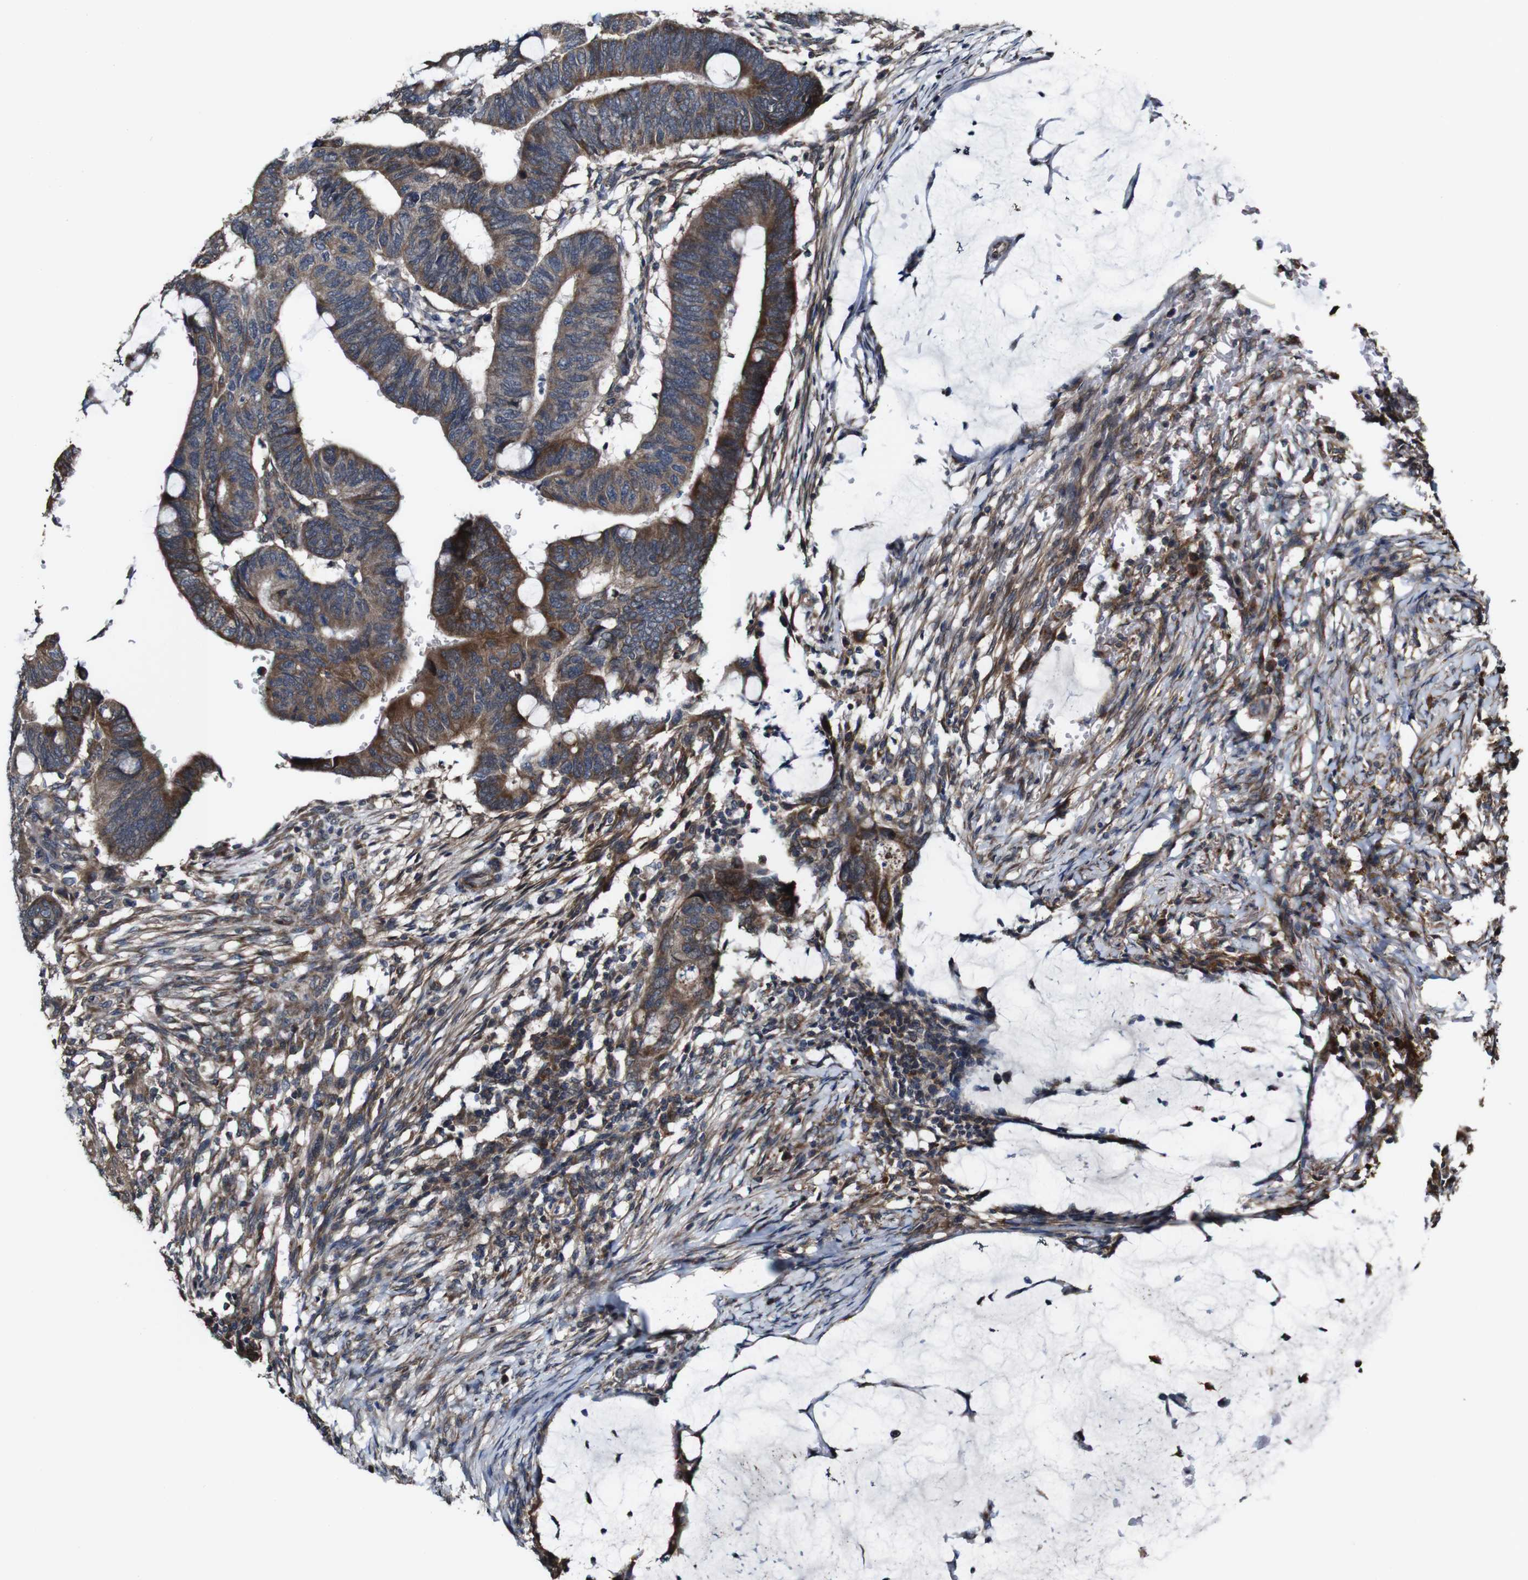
{"staining": {"intensity": "strong", "quantity": "25%-75%", "location": "cytoplasmic/membranous"}, "tissue": "colorectal cancer", "cell_type": "Tumor cells", "image_type": "cancer", "snomed": [{"axis": "morphology", "description": "Normal tissue, NOS"}, {"axis": "morphology", "description": "Adenocarcinoma, NOS"}, {"axis": "topography", "description": "Rectum"}, {"axis": "topography", "description": "Peripheral nerve tissue"}], "caption": "The image displays staining of colorectal cancer (adenocarcinoma), revealing strong cytoplasmic/membranous protein expression (brown color) within tumor cells.", "gene": "BTN3A3", "patient": {"sex": "male", "age": 92}}